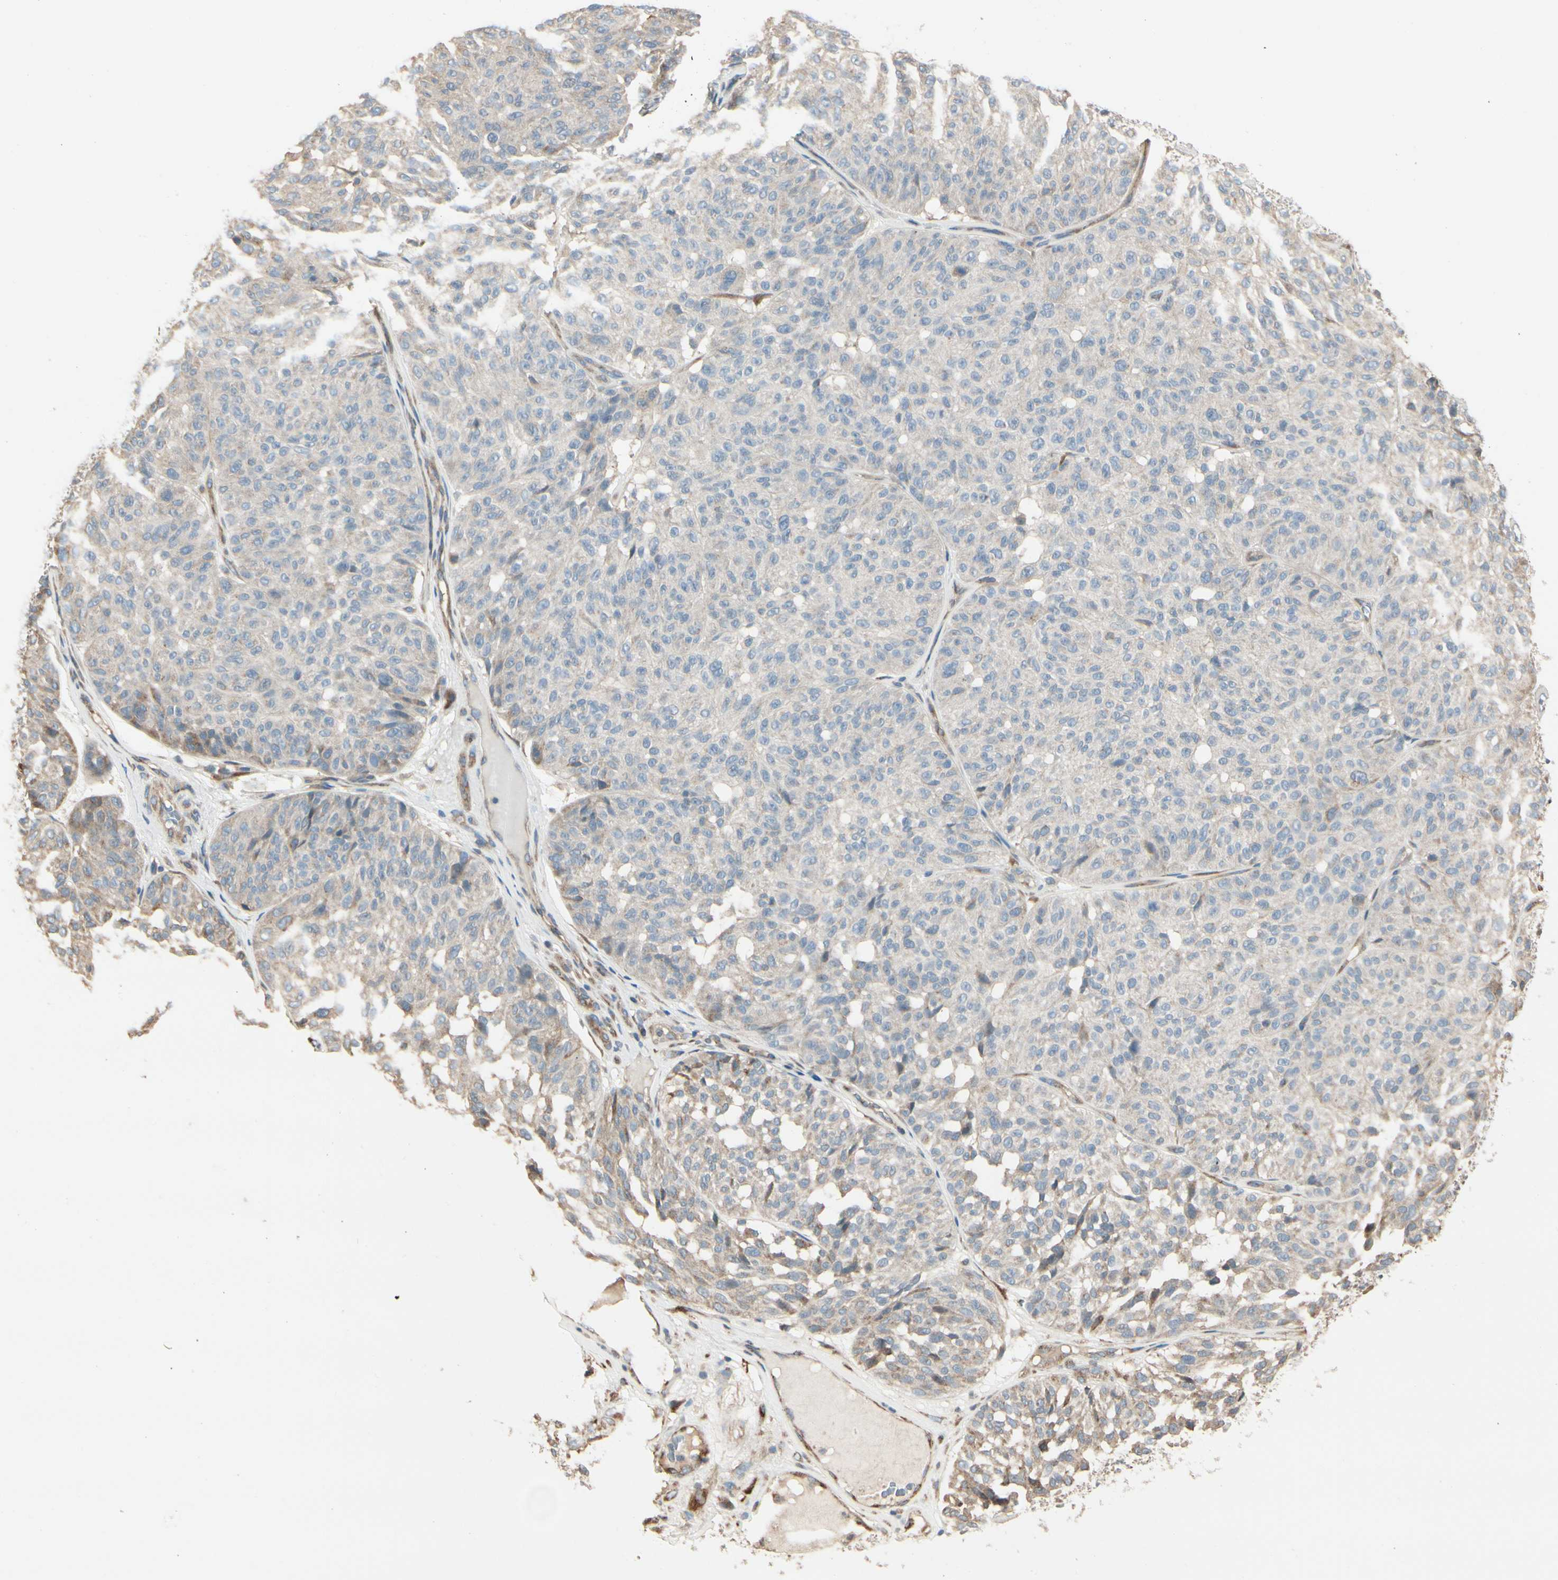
{"staining": {"intensity": "negative", "quantity": "none", "location": "none"}, "tissue": "melanoma", "cell_type": "Tumor cells", "image_type": "cancer", "snomed": [{"axis": "morphology", "description": "Malignant melanoma, NOS"}, {"axis": "topography", "description": "Skin"}], "caption": "This histopathology image is of malignant melanoma stained with immunohistochemistry to label a protein in brown with the nuclei are counter-stained blue. There is no expression in tumor cells. (Stains: DAB (3,3'-diaminobenzidine) immunohistochemistry (IHC) with hematoxylin counter stain, Microscopy: brightfield microscopy at high magnification).", "gene": "NUCB2", "patient": {"sex": "female", "age": 46}}